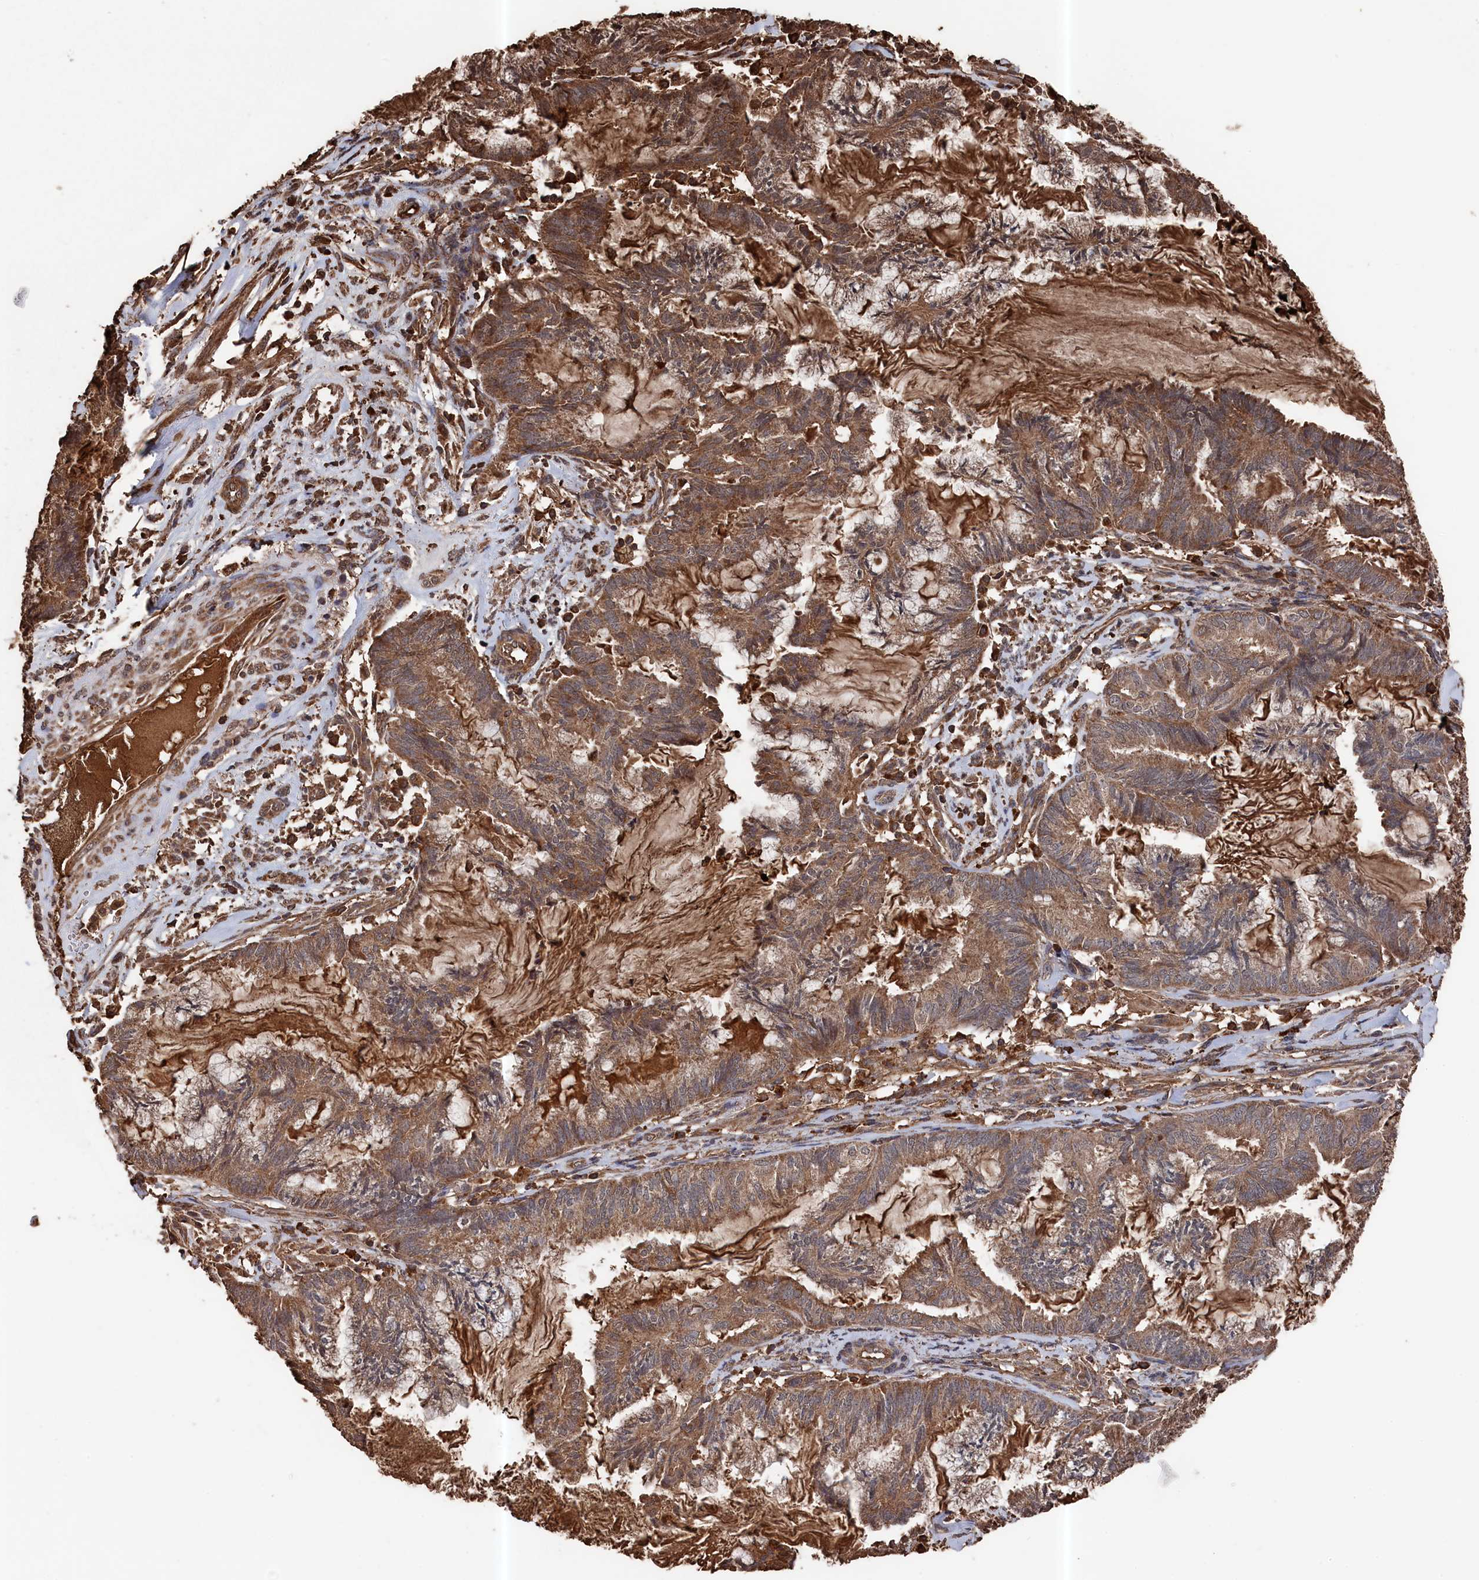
{"staining": {"intensity": "moderate", "quantity": ">75%", "location": "cytoplasmic/membranous"}, "tissue": "endometrial cancer", "cell_type": "Tumor cells", "image_type": "cancer", "snomed": [{"axis": "morphology", "description": "Adenocarcinoma, NOS"}, {"axis": "topography", "description": "Endometrium"}], "caption": "Endometrial cancer stained with DAB immunohistochemistry (IHC) reveals medium levels of moderate cytoplasmic/membranous positivity in approximately >75% of tumor cells.", "gene": "SNX33", "patient": {"sex": "female", "age": 86}}